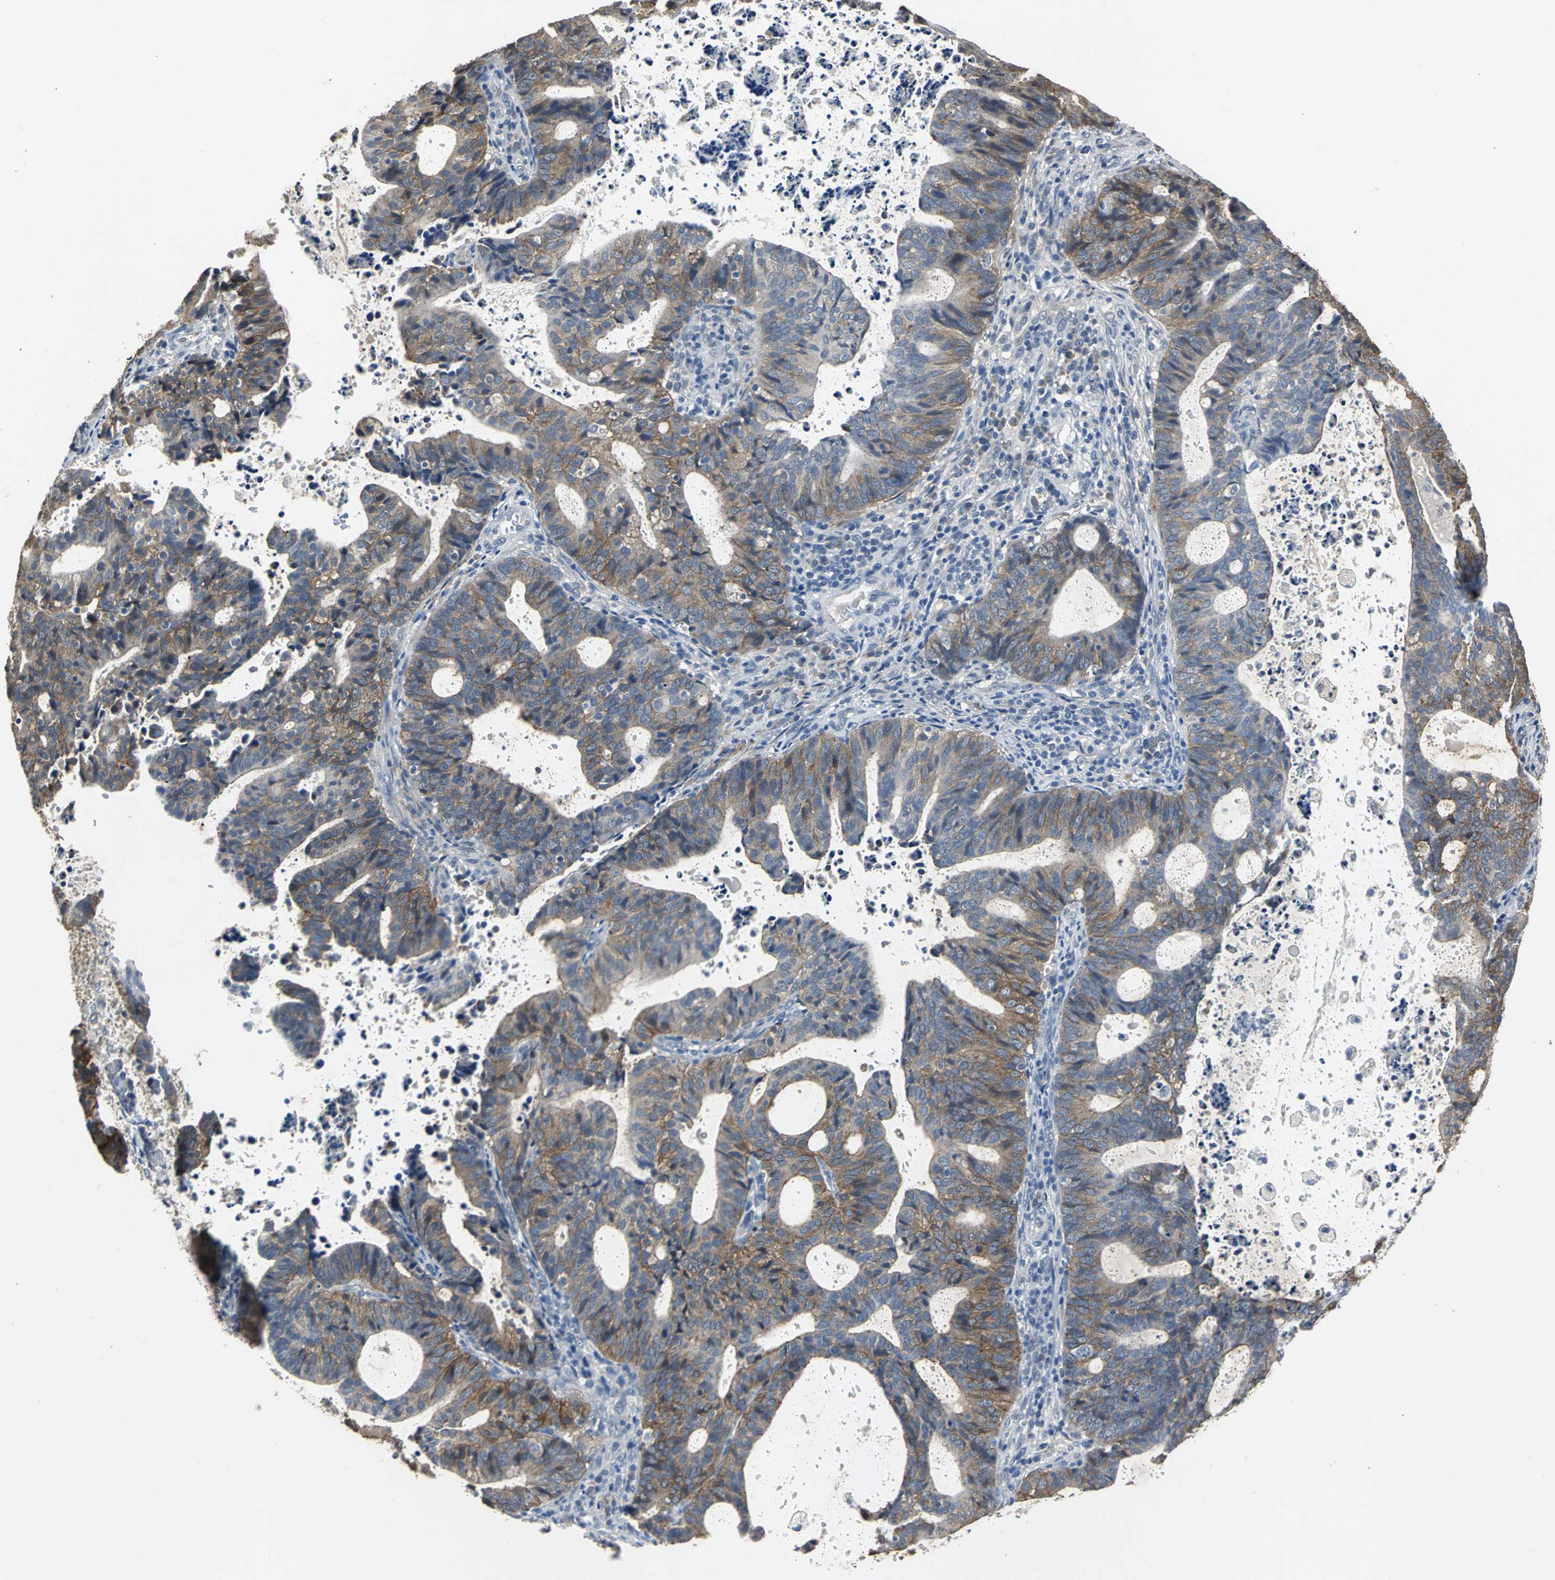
{"staining": {"intensity": "moderate", "quantity": ">75%", "location": "cytoplasmic/membranous"}, "tissue": "endometrial cancer", "cell_type": "Tumor cells", "image_type": "cancer", "snomed": [{"axis": "morphology", "description": "Adenocarcinoma, NOS"}, {"axis": "topography", "description": "Uterus"}], "caption": "Immunohistochemistry (IHC) histopathology image of human endometrial cancer stained for a protein (brown), which displays medium levels of moderate cytoplasmic/membranous positivity in approximately >75% of tumor cells.", "gene": "OCLN", "patient": {"sex": "female", "age": 83}}